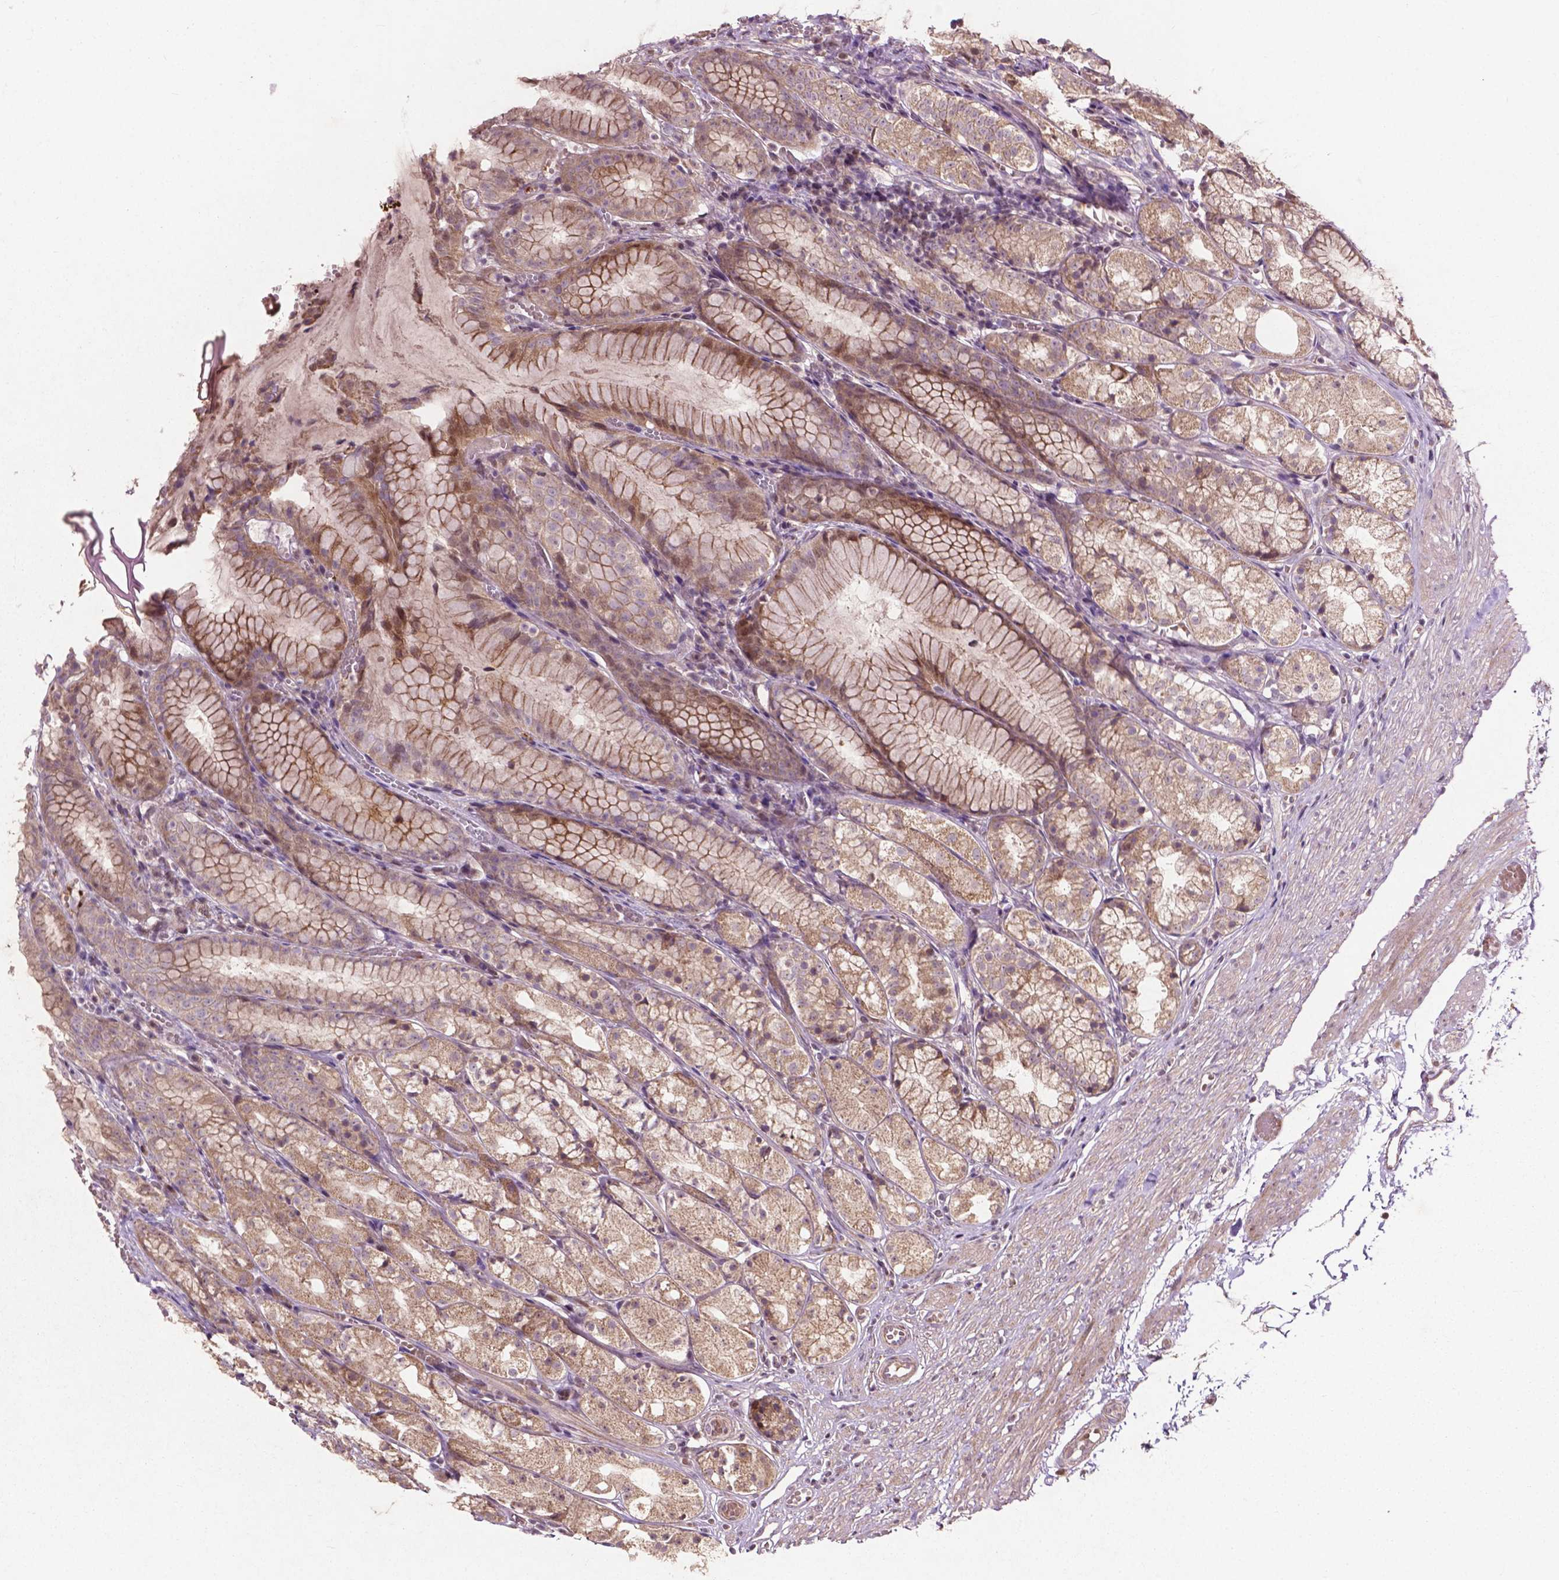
{"staining": {"intensity": "moderate", "quantity": "25%-75%", "location": "cytoplasmic/membranous"}, "tissue": "stomach", "cell_type": "Glandular cells", "image_type": "normal", "snomed": [{"axis": "morphology", "description": "Normal tissue, NOS"}, {"axis": "topography", "description": "Stomach"}], "caption": "The micrograph exhibits a brown stain indicating the presence of a protein in the cytoplasmic/membranous of glandular cells in stomach.", "gene": "B3GALNT2", "patient": {"sex": "male", "age": 70}}